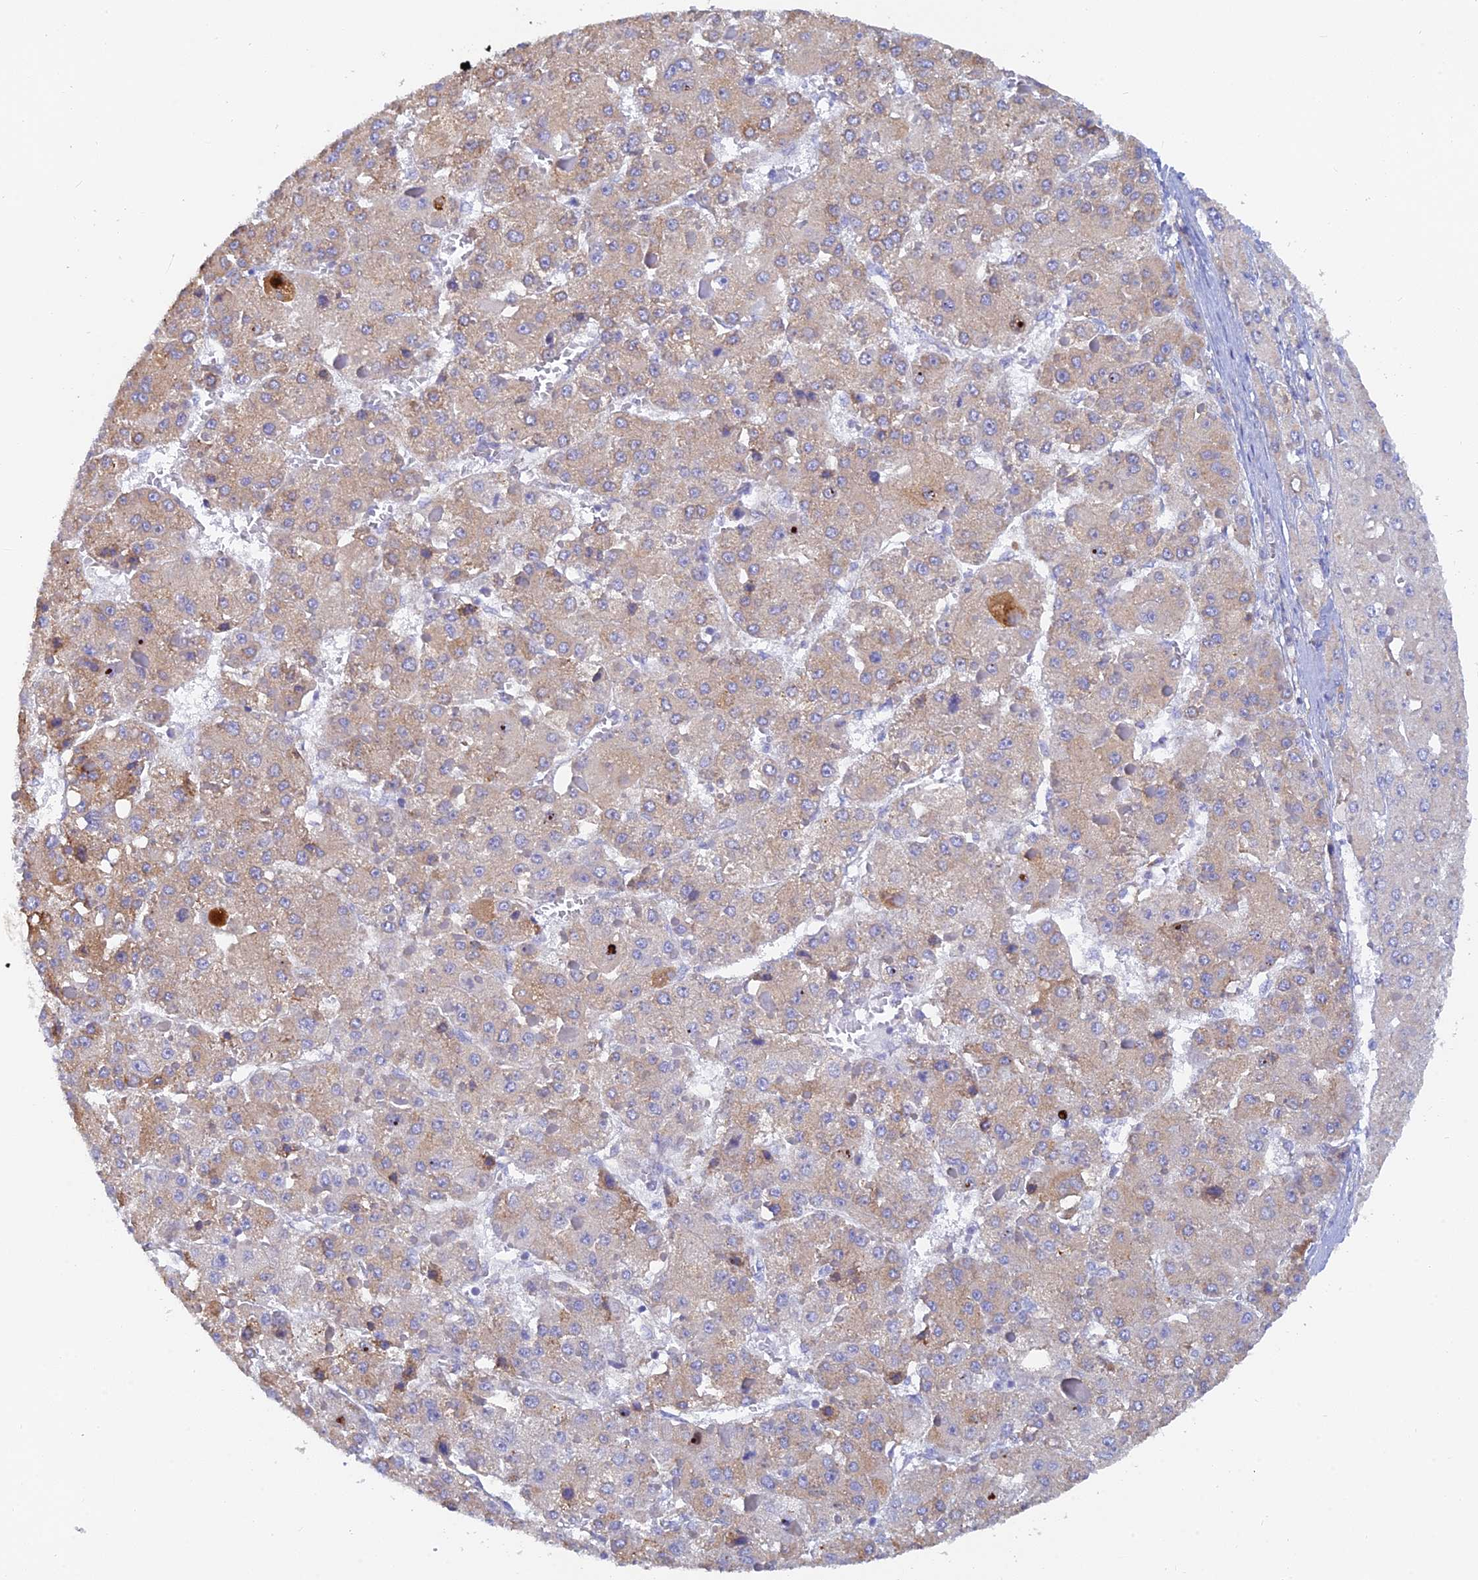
{"staining": {"intensity": "weak", "quantity": "25%-75%", "location": "cytoplasmic/membranous"}, "tissue": "liver cancer", "cell_type": "Tumor cells", "image_type": "cancer", "snomed": [{"axis": "morphology", "description": "Carcinoma, Hepatocellular, NOS"}, {"axis": "topography", "description": "Liver"}], "caption": "Tumor cells exhibit low levels of weak cytoplasmic/membranous expression in about 25%-75% of cells in liver hepatocellular carcinoma. Immunohistochemistry (ihc) stains the protein in brown and the nuclei are stained blue.", "gene": "WDR35", "patient": {"sex": "female", "age": 73}}